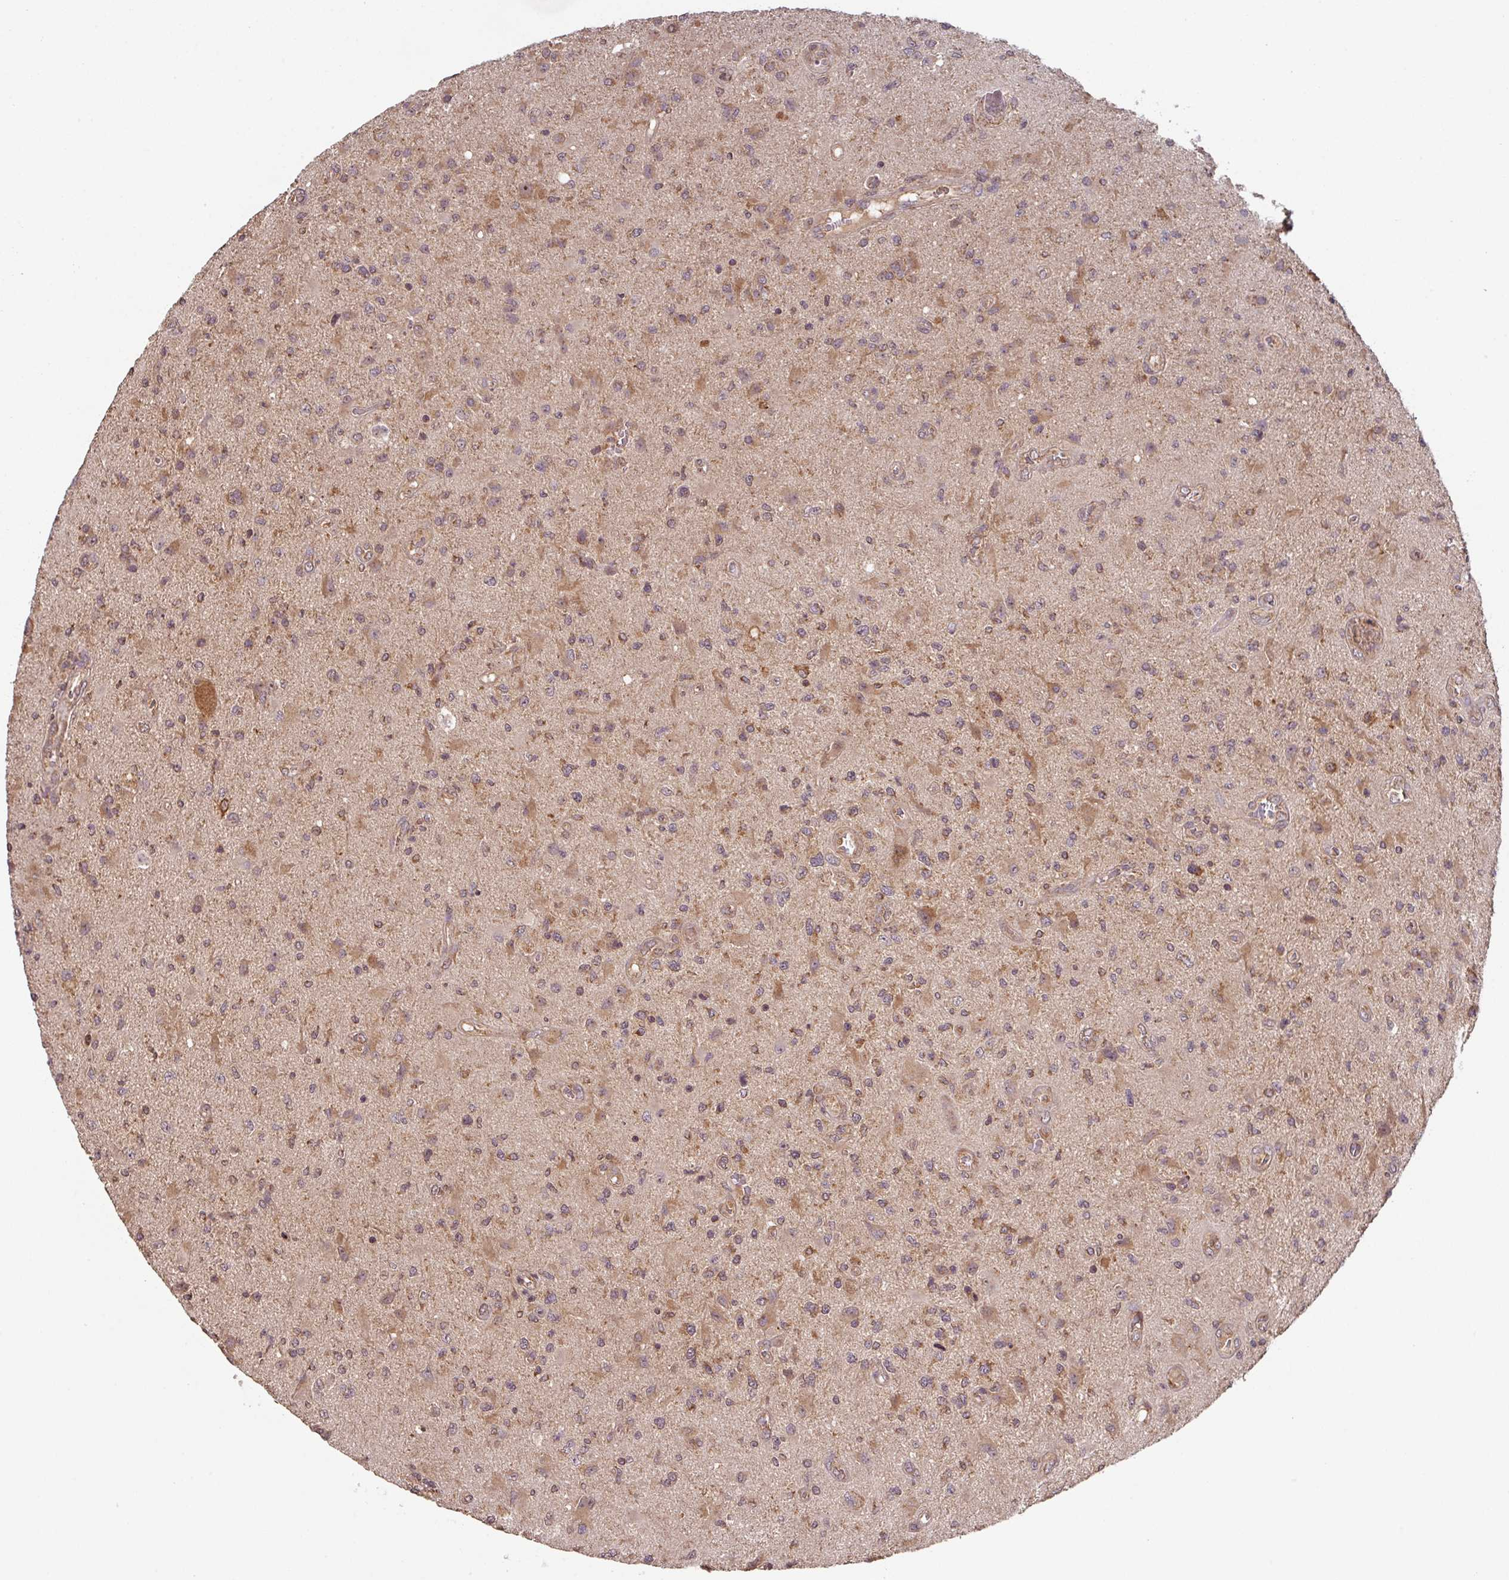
{"staining": {"intensity": "moderate", "quantity": ">75%", "location": "cytoplasmic/membranous"}, "tissue": "glioma", "cell_type": "Tumor cells", "image_type": "cancer", "snomed": [{"axis": "morphology", "description": "Glioma, malignant, High grade"}, {"axis": "topography", "description": "Brain"}], "caption": "Malignant high-grade glioma stained with DAB immunohistochemistry (IHC) shows medium levels of moderate cytoplasmic/membranous expression in about >75% of tumor cells.", "gene": "MRRF", "patient": {"sex": "male", "age": 67}}